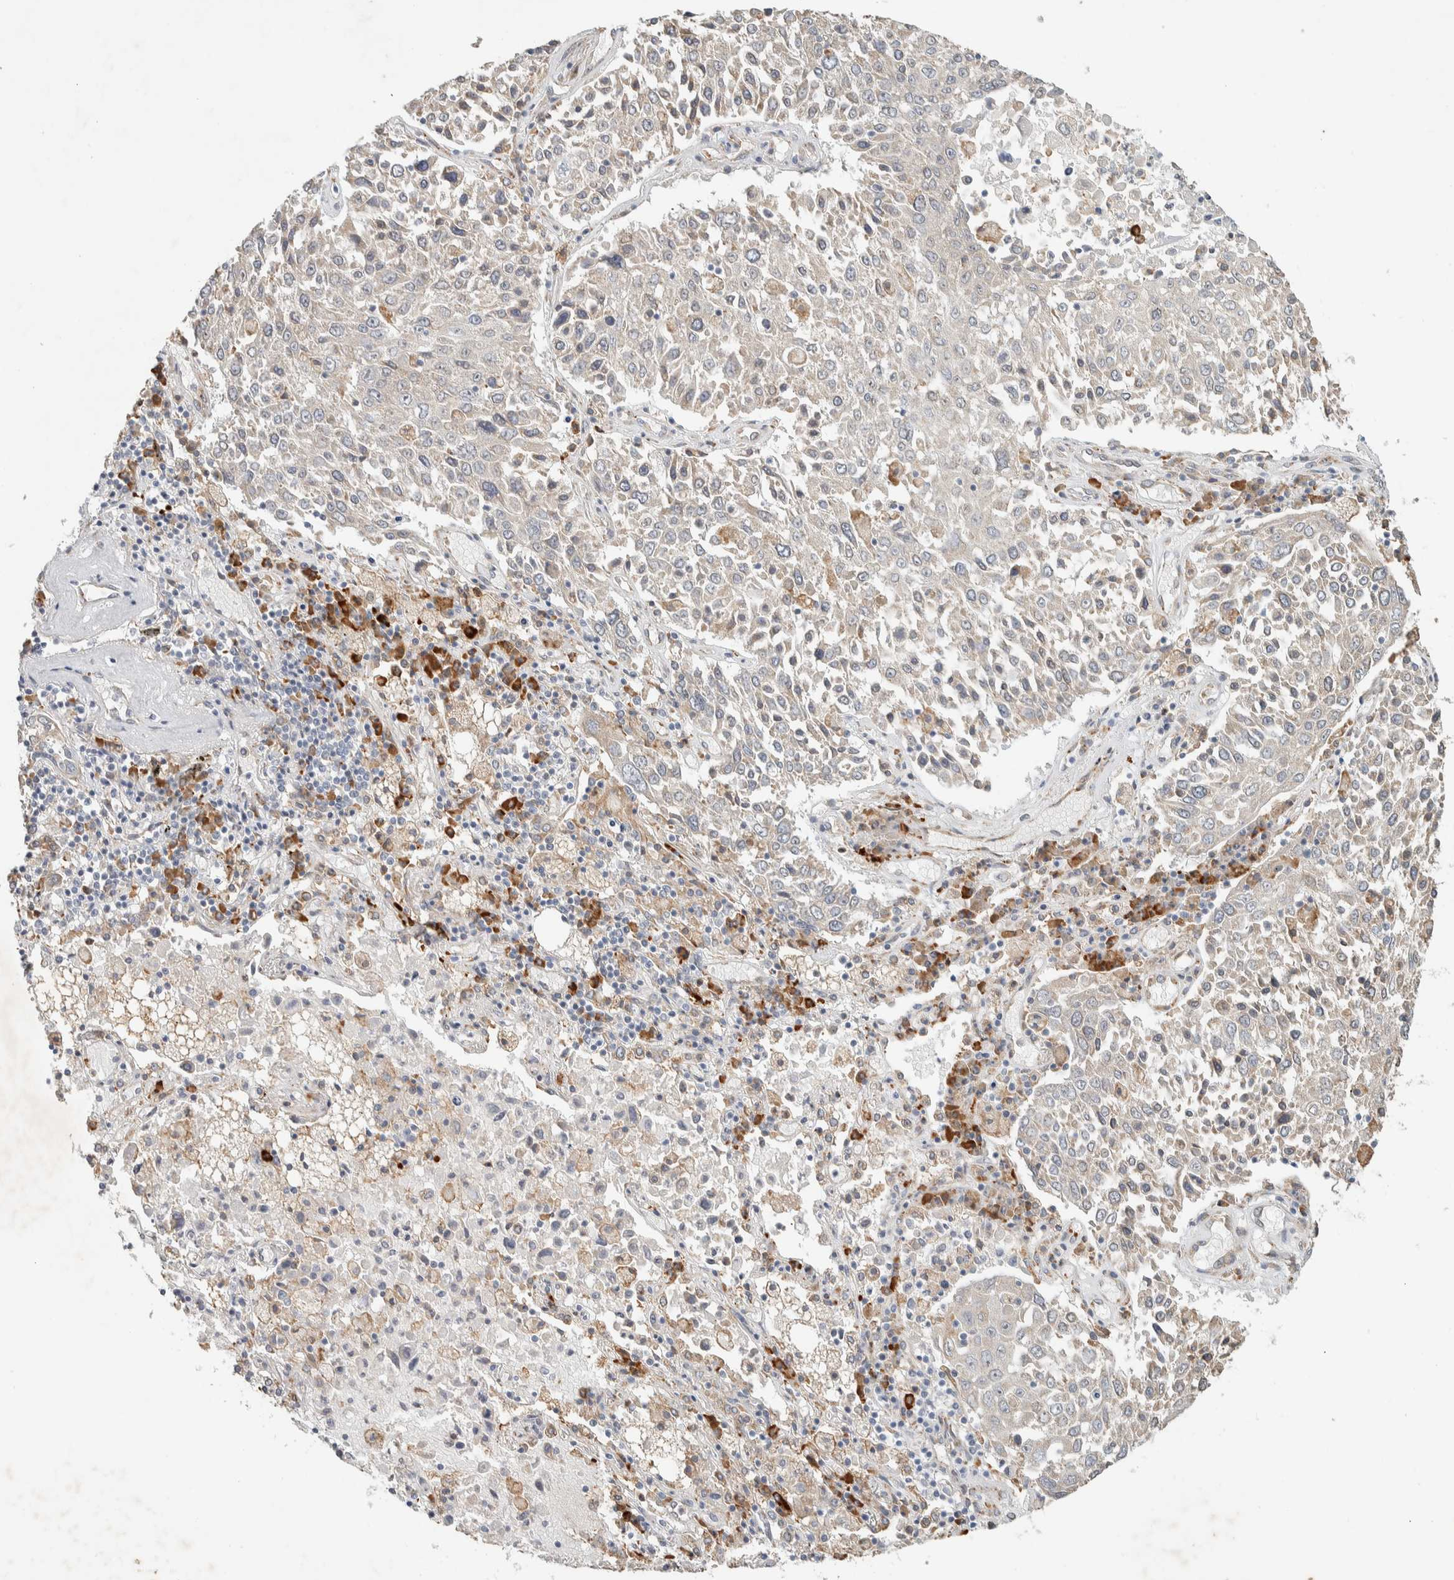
{"staining": {"intensity": "negative", "quantity": "none", "location": "none"}, "tissue": "lung cancer", "cell_type": "Tumor cells", "image_type": "cancer", "snomed": [{"axis": "morphology", "description": "Squamous cell carcinoma, NOS"}, {"axis": "topography", "description": "Lung"}], "caption": "This photomicrograph is of lung cancer (squamous cell carcinoma) stained with IHC to label a protein in brown with the nuclei are counter-stained blue. There is no staining in tumor cells.", "gene": "KLHL40", "patient": {"sex": "male", "age": 65}}